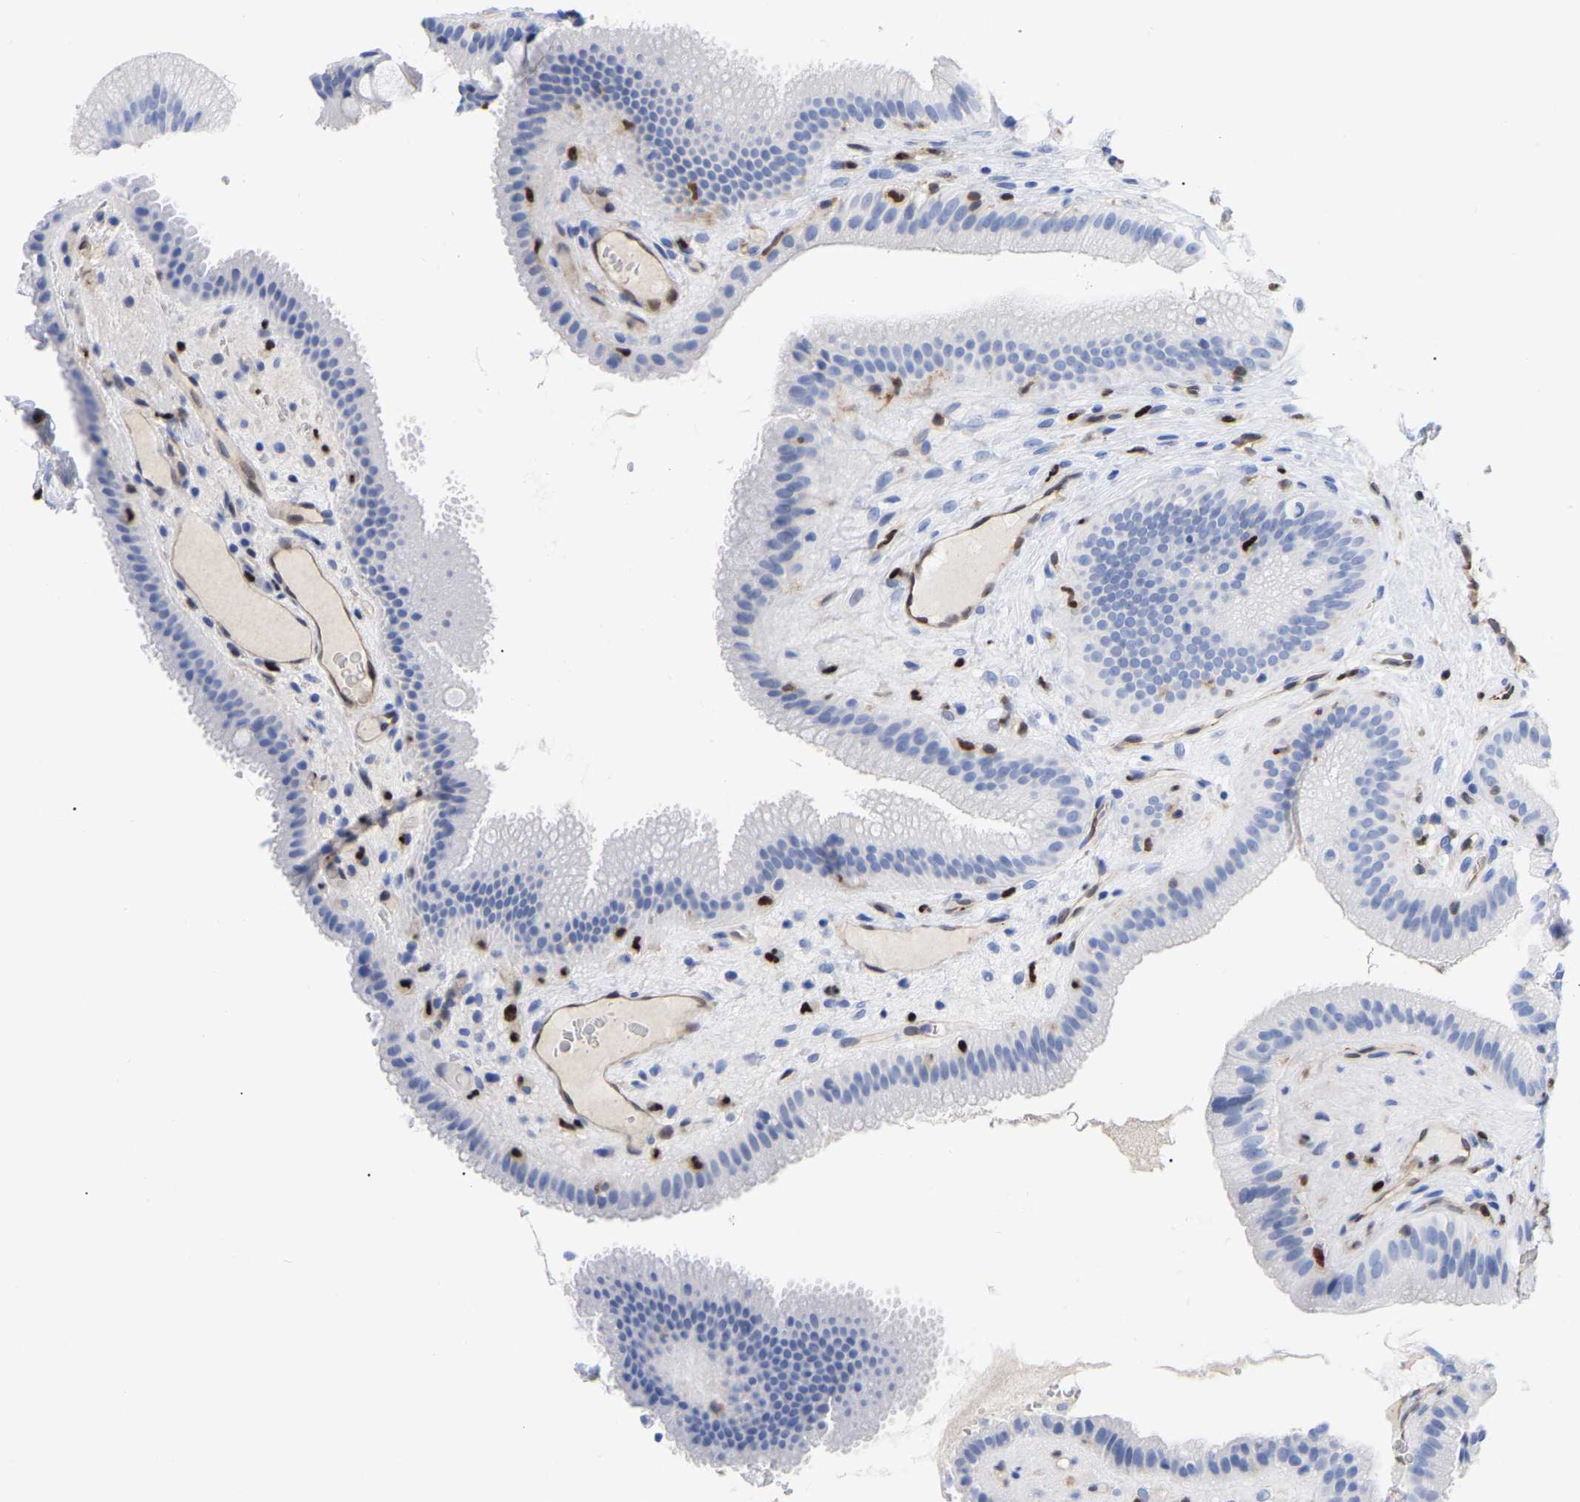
{"staining": {"intensity": "negative", "quantity": "none", "location": "none"}, "tissue": "gallbladder", "cell_type": "Glandular cells", "image_type": "normal", "snomed": [{"axis": "morphology", "description": "Normal tissue, NOS"}, {"axis": "topography", "description": "Gallbladder"}], "caption": "A histopathology image of gallbladder stained for a protein exhibits no brown staining in glandular cells. (DAB immunohistochemistry (IHC) visualized using brightfield microscopy, high magnification).", "gene": "GIMAP4", "patient": {"sex": "male", "age": 49}}